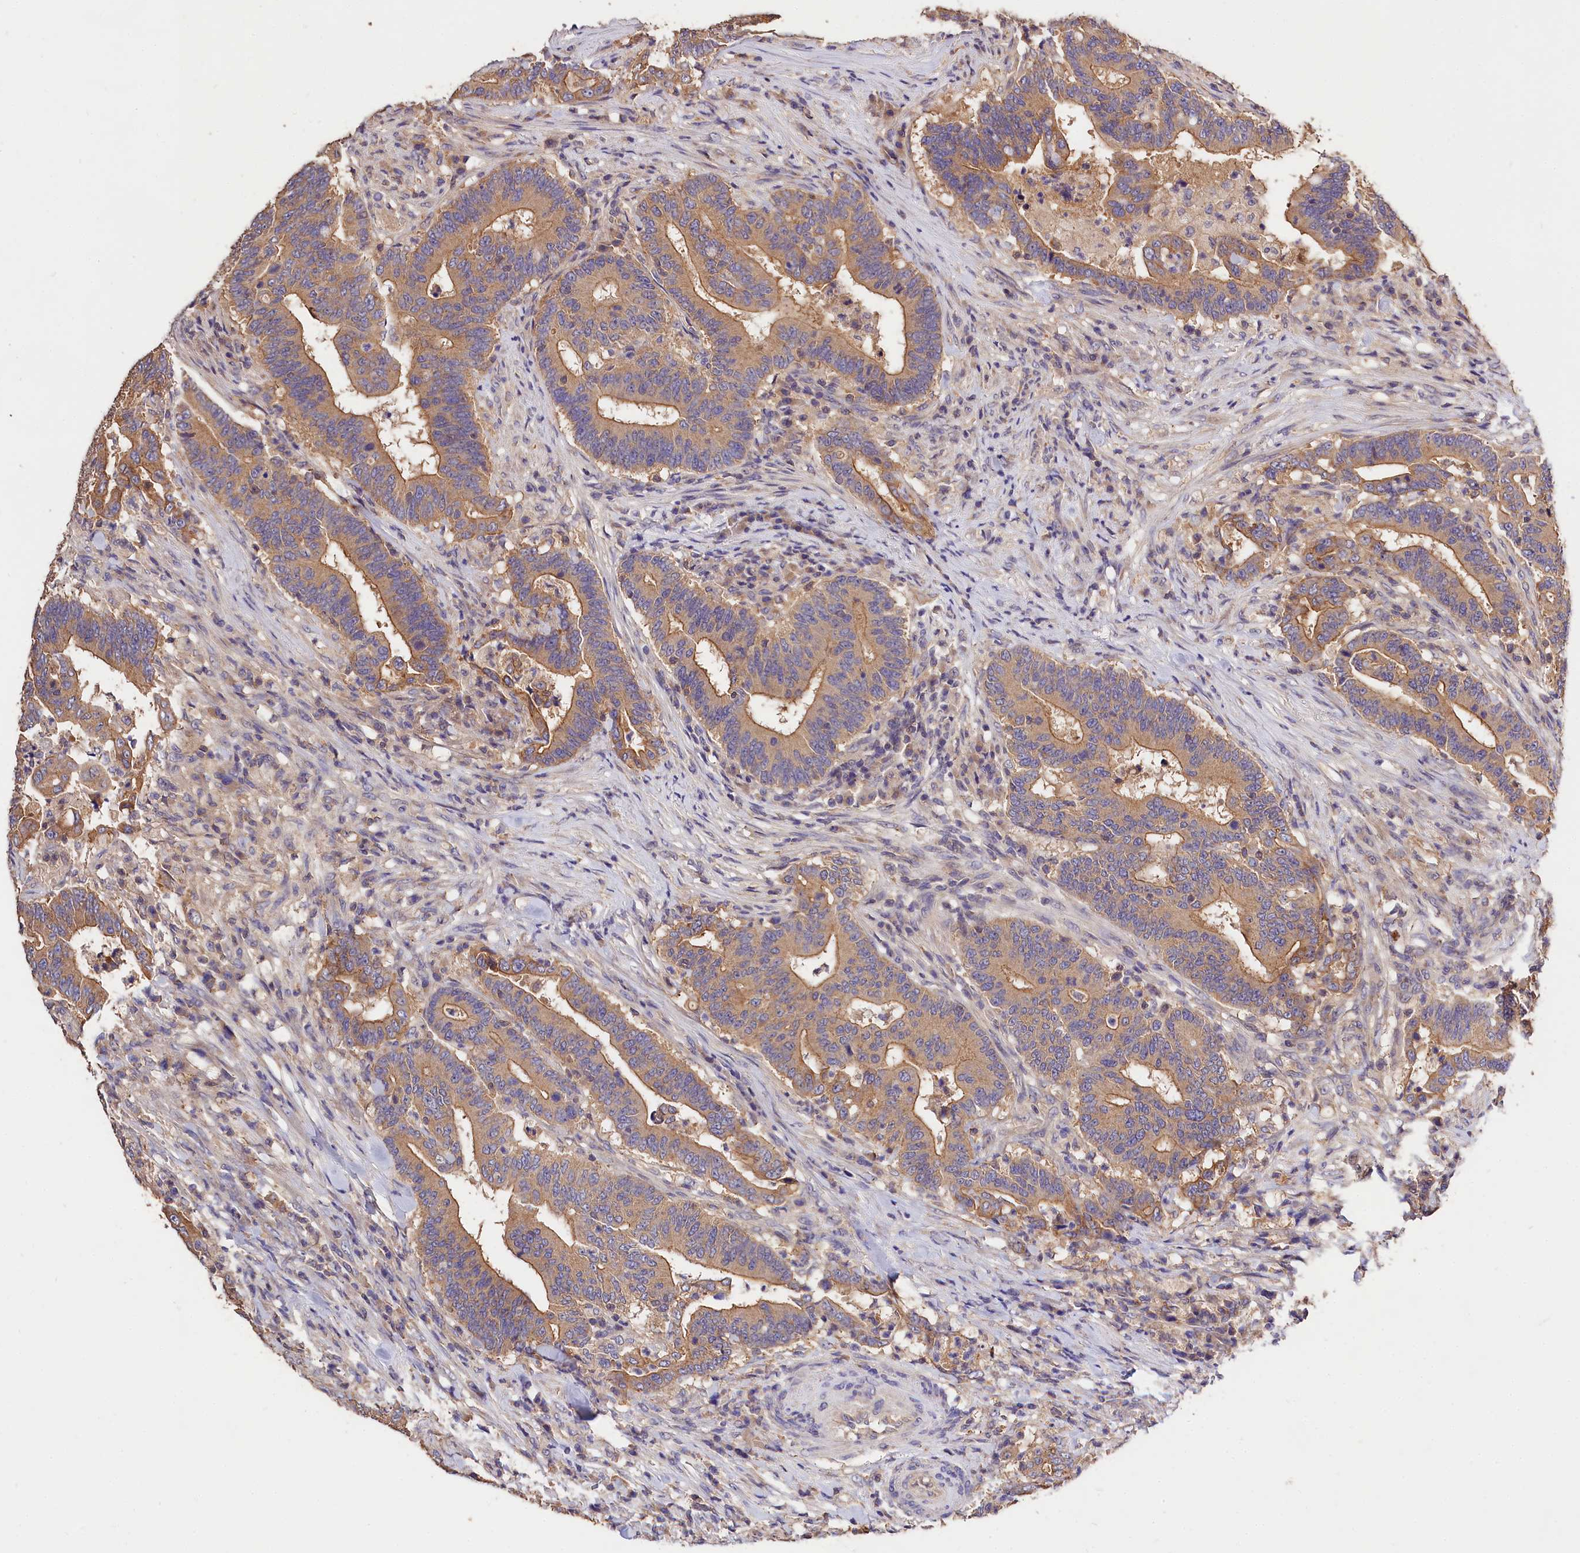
{"staining": {"intensity": "moderate", "quantity": ">75%", "location": "cytoplasmic/membranous"}, "tissue": "colorectal cancer", "cell_type": "Tumor cells", "image_type": "cancer", "snomed": [{"axis": "morphology", "description": "Adenocarcinoma, NOS"}, {"axis": "topography", "description": "Colon"}], "caption": "Protein expression by immunohistochemistry shows moderate cytoplasmic/membranous positivity in approximately >75% of tumor cells in colorectal cancer.", "gene": "OAS3", "patient": {"sex": "female", "age": 66}}